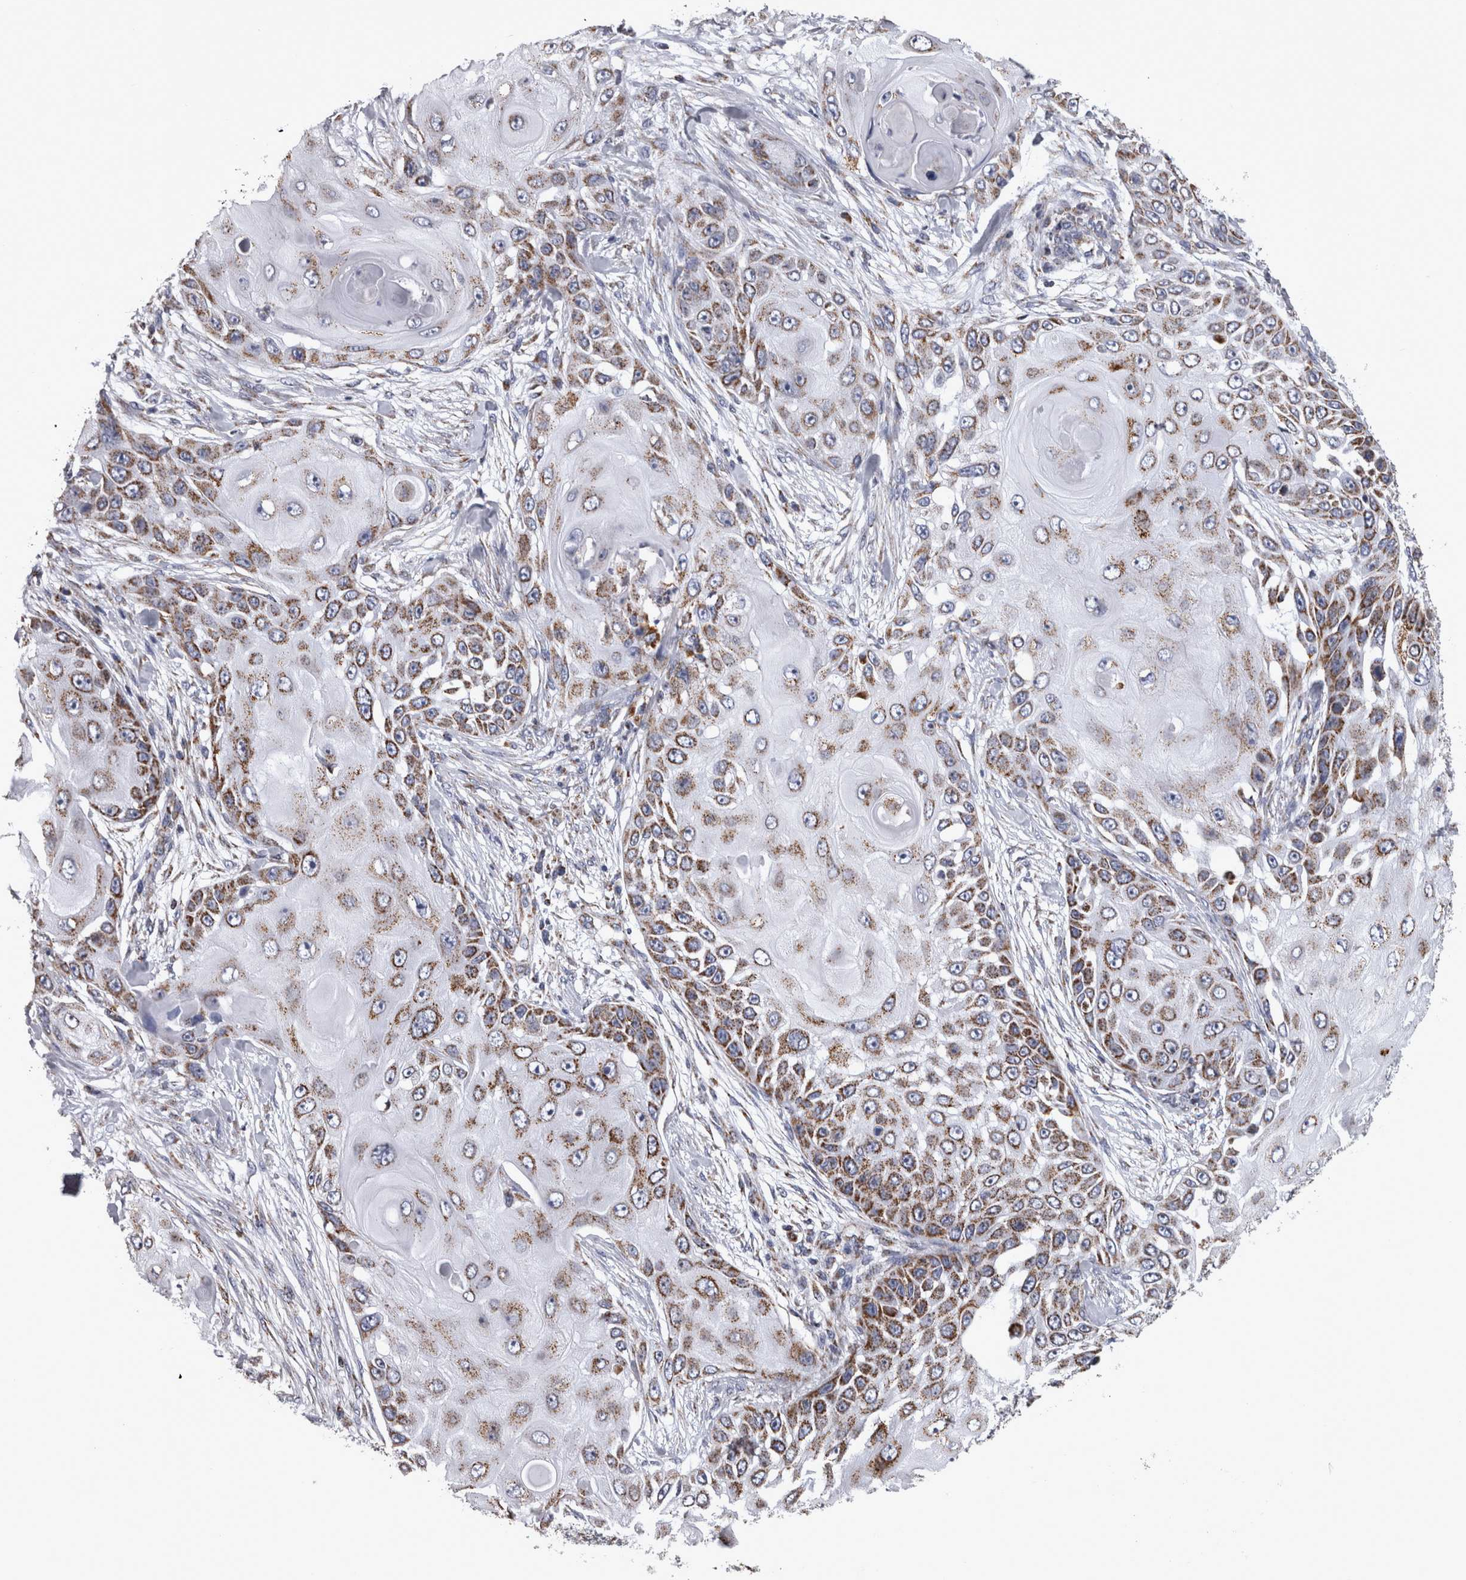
{"staining": {"intensity": "moderate", "quantity": ">75%", "location": "cytoplasmic/membranous"}, "tissue": "skin cancer", "cell_type": "Tumor cells", "image_type": "cancer", "snomed": [{"axis": "morphology", "description": "Squamous cell carcinoma, NOS"}, {"axis": "topography", "description": "Skin"}], "caption": "This micrograph displays immunohistochemistry staining of skin cancer, with medium moderate cytoplasmic/membranous expression in approximately >75% of tumor cells.", "gene": "MDH2", "patient": {"sex": "female", "age": 44}}